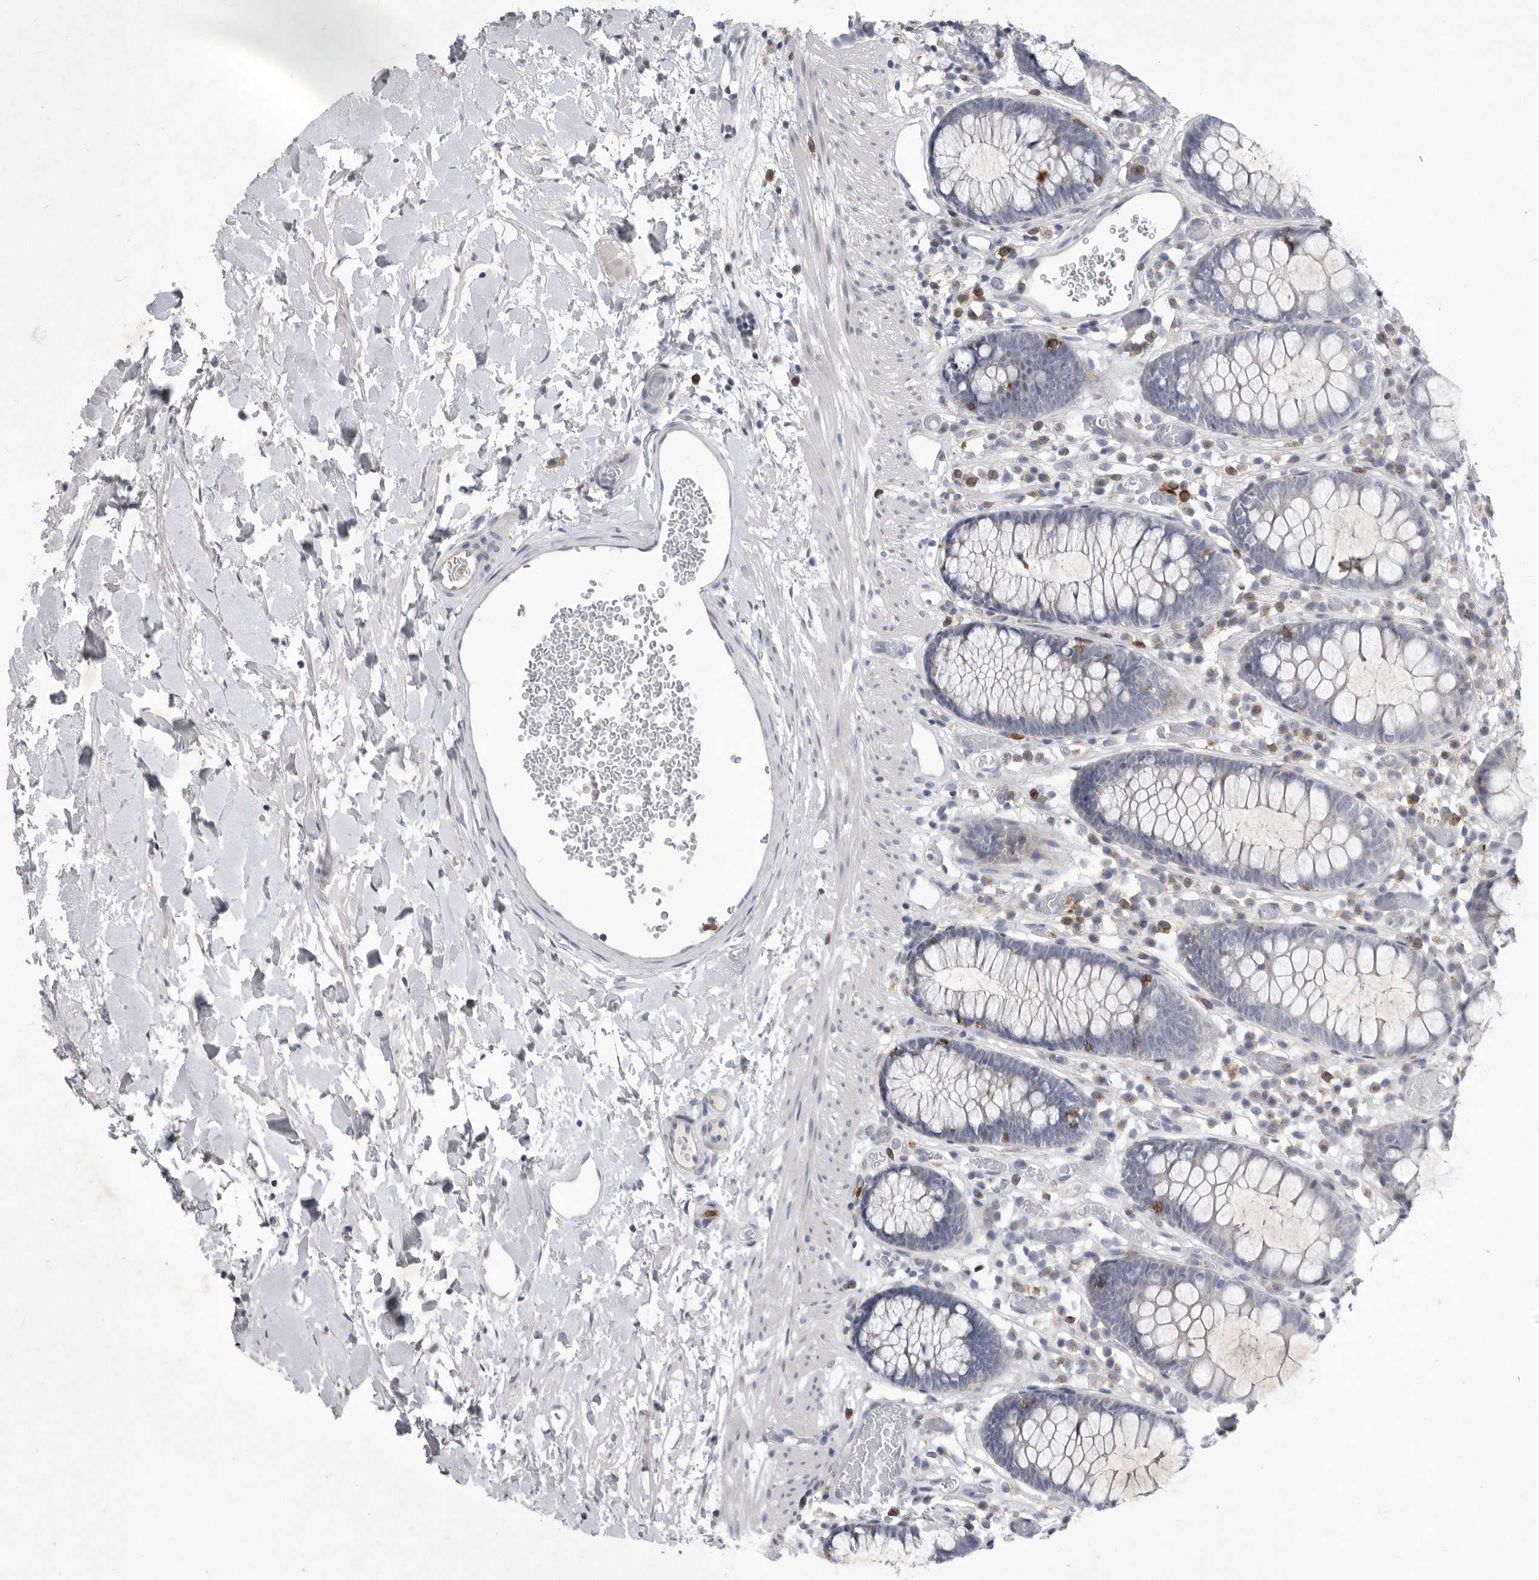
{"staining": {"intensity": "negative", "quantity": "none", "location": "none"}, "tissue": "colon", "cell_type": "Endothelial cells", "image_type": "normal", "snomed": [{"axis": "morphology", "description": "Normal tissue, NOS"}, {"axis": "topography", "description": "Colon"}], "caption": "Photomicrograph shows no significant protein positivity in endothelial cells of normal colon. (DAB (3,3'-diaminobenzidine) immunohistochemistry, high magnification).", "gene": "SIGLEC10", "patient": {"sex": "male", "age": 14}}